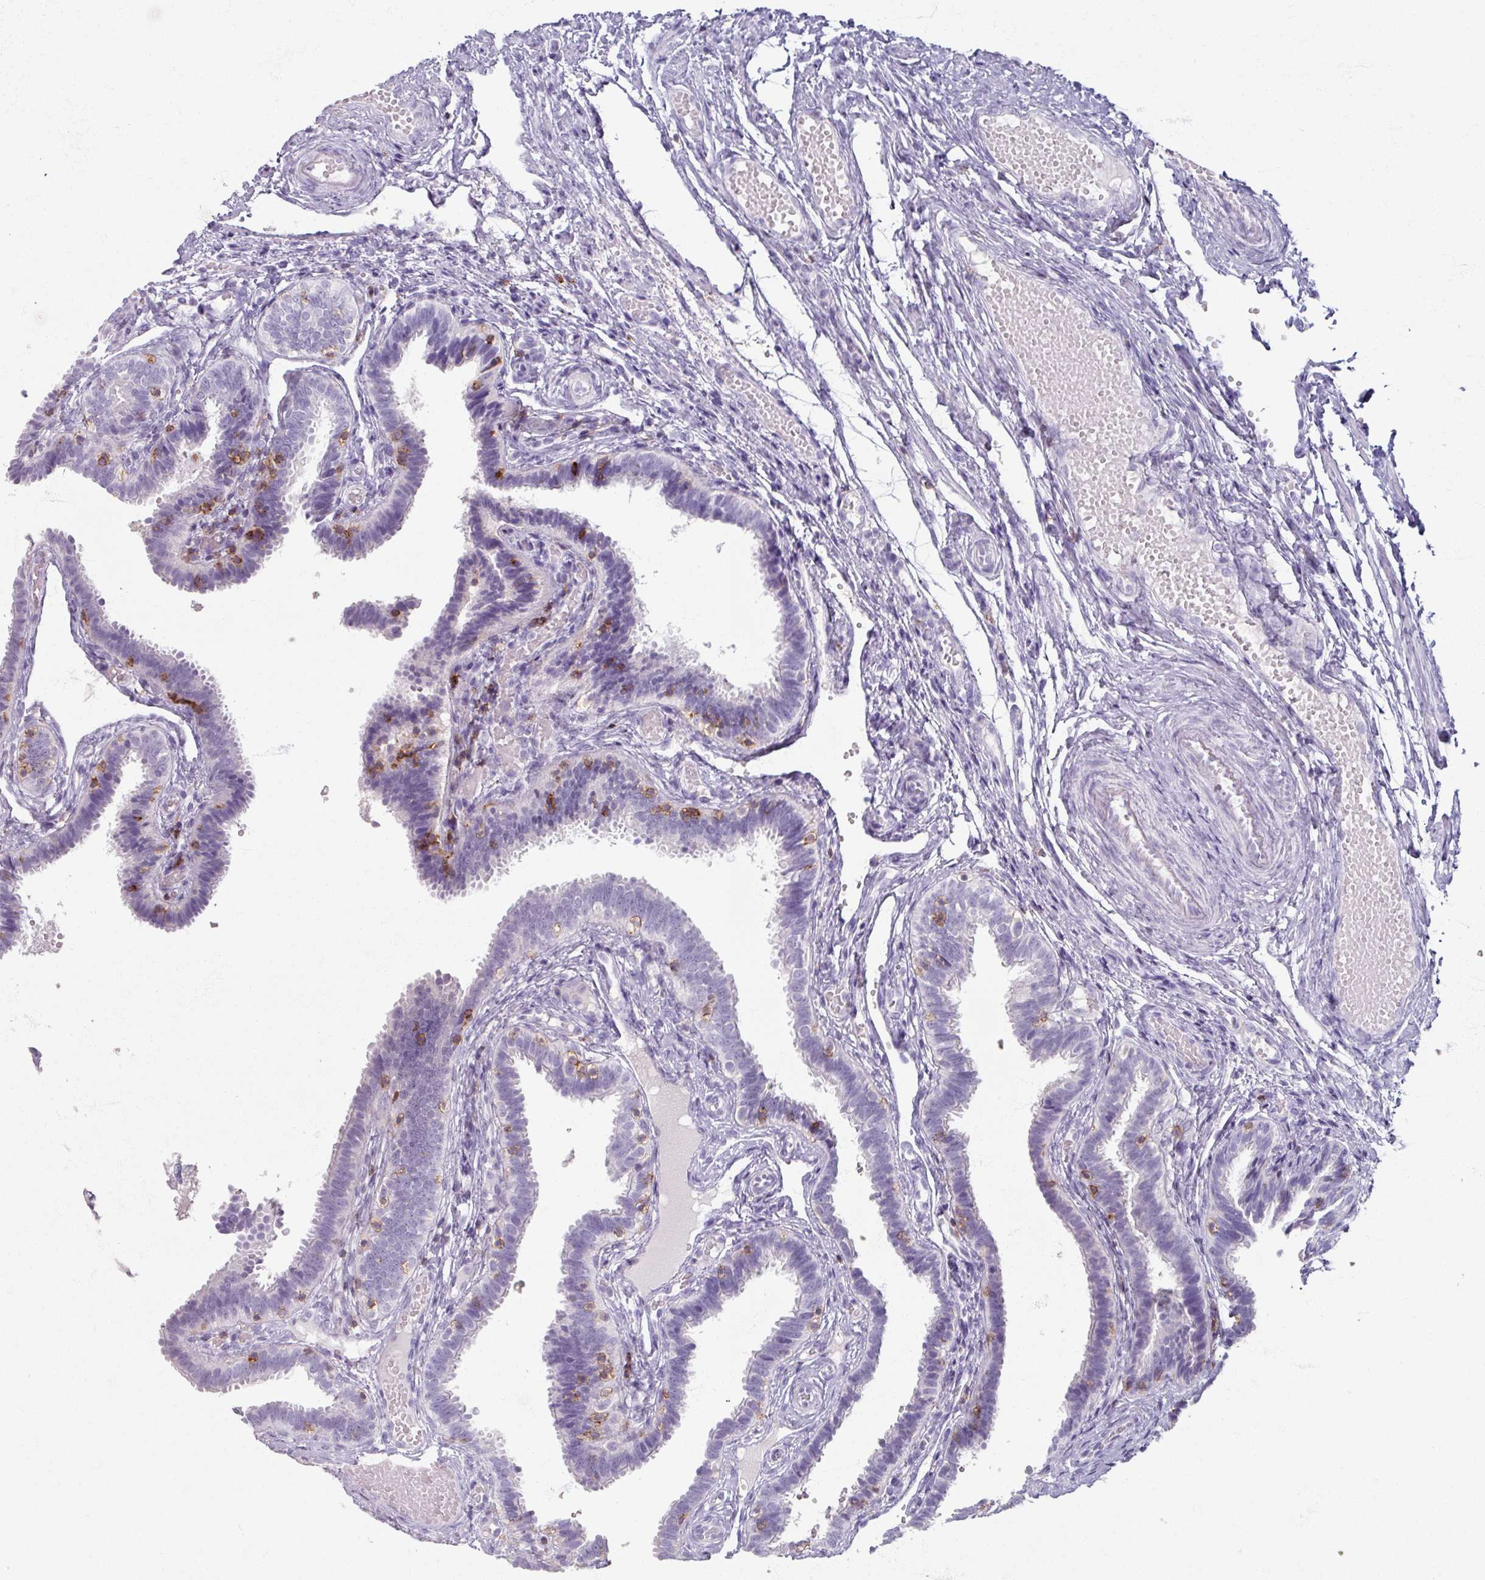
{"staining": {"intensity": "negative", "quantity": "none", "location": "none"}, "tissue": "fallopian tube", "cell_type": "Glandular cells", "image_type": "normal", "snomed": [{"axis": "morphology", "description": "Normal tissue, NOS"}, {"axis": "topography", "description": "Fallopian tube"}], "caption": "IHC of benign fallopian tube shows no staining in glandular cells. (DAB immunohistochemistry (IHC) visualized using brightfield microscopy, high magnification).", "gene": "PTPRC", "patient": {"sex": "female", "age": 37}}